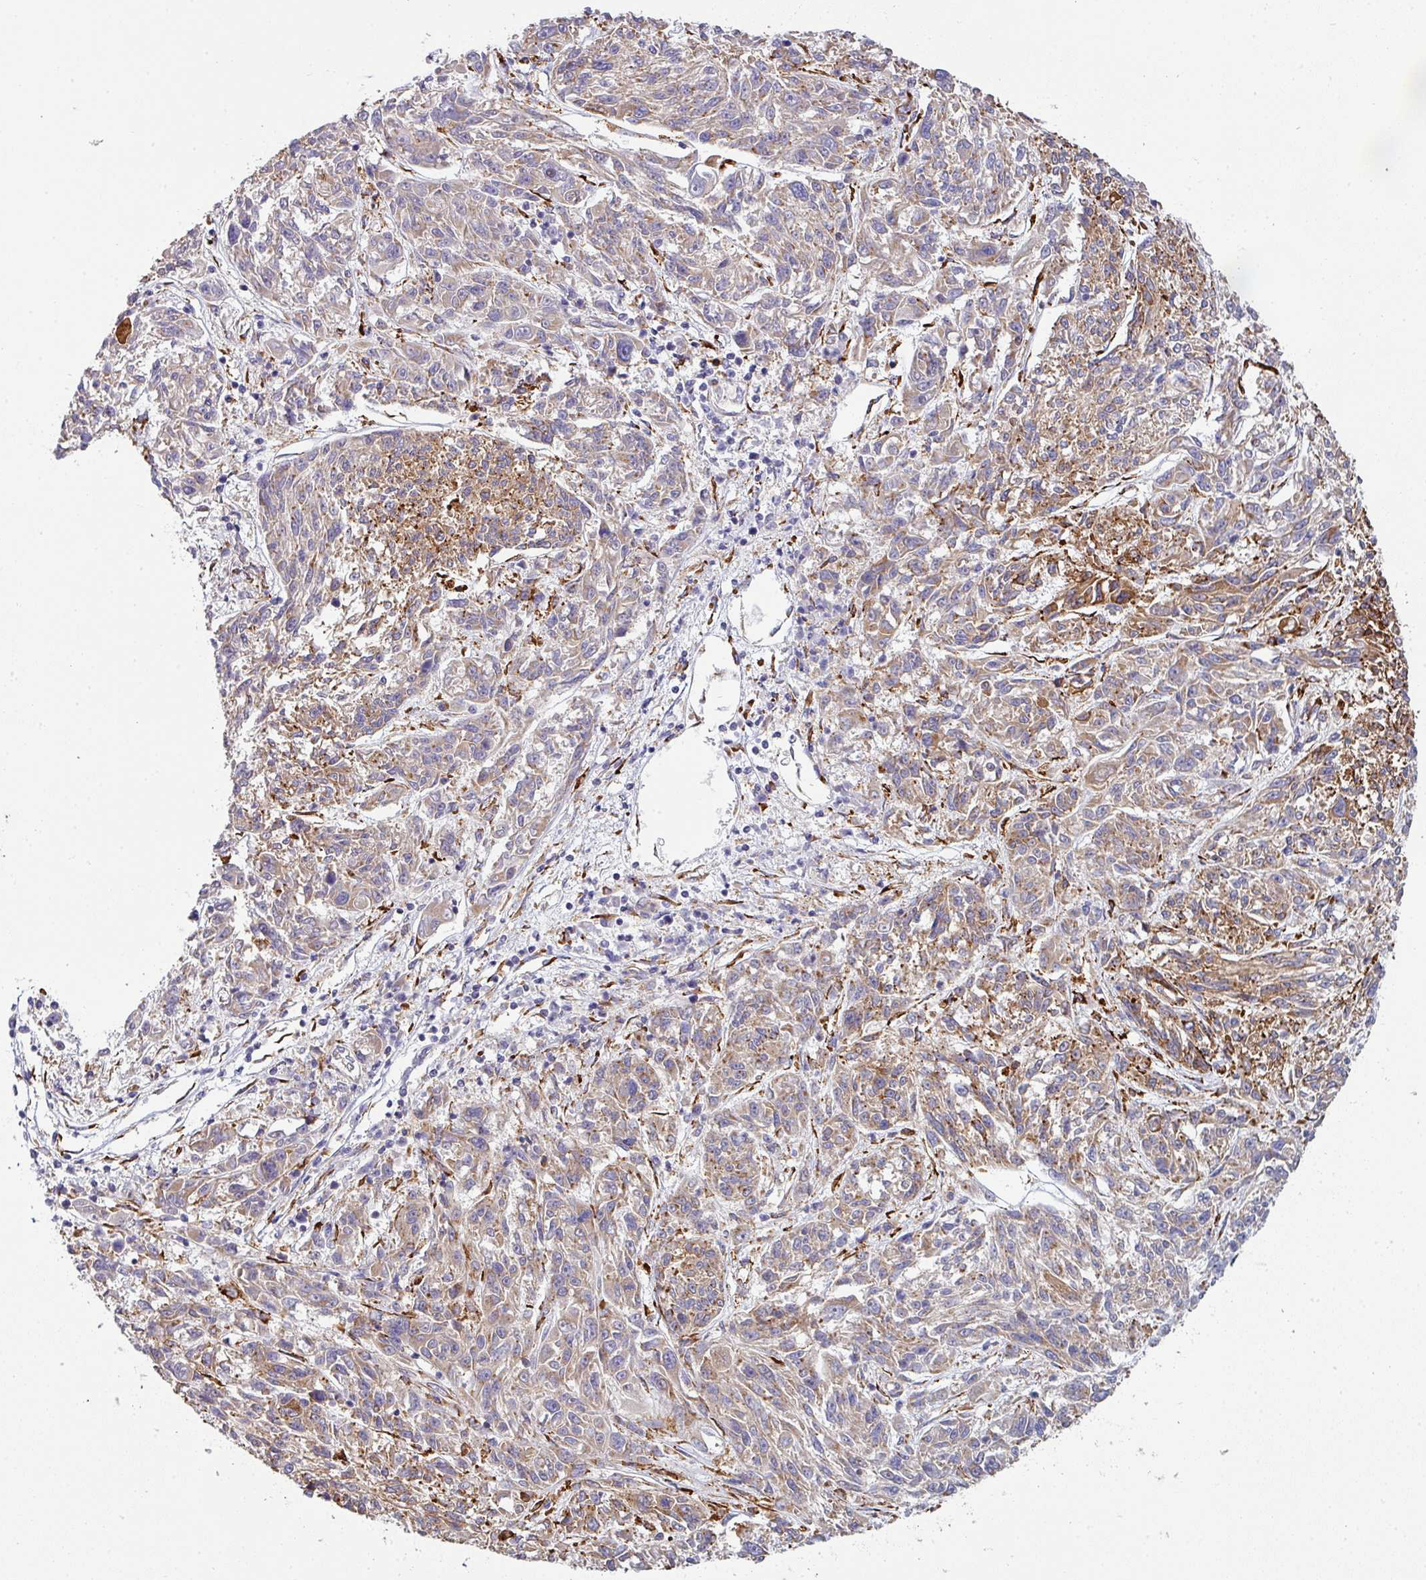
{"staining": {"intensity": "moderate", "quantity": "<25%", "location": "cytoplasmic/membranous"}, "tissue": "melanoma", "cell_type": "Tumor cells", "image_type": "cancer", "snomed": [{"axis": "morphology", "description": "Malignant melanoma, NOS"}, {"axis": "topography", "description": "Skin"}], "caption": "High-power microscopy captured an immunohistochemistry (IHC) histopathology image of melanoma, revealing moderate cytoplasmic/membranous staining in approximately <25% of tumor cells. (Brightfield microscopy of DAB IHC at high magnification).", "gene": "ZNF268", "patient": {"sex": "male", "age": 53}}